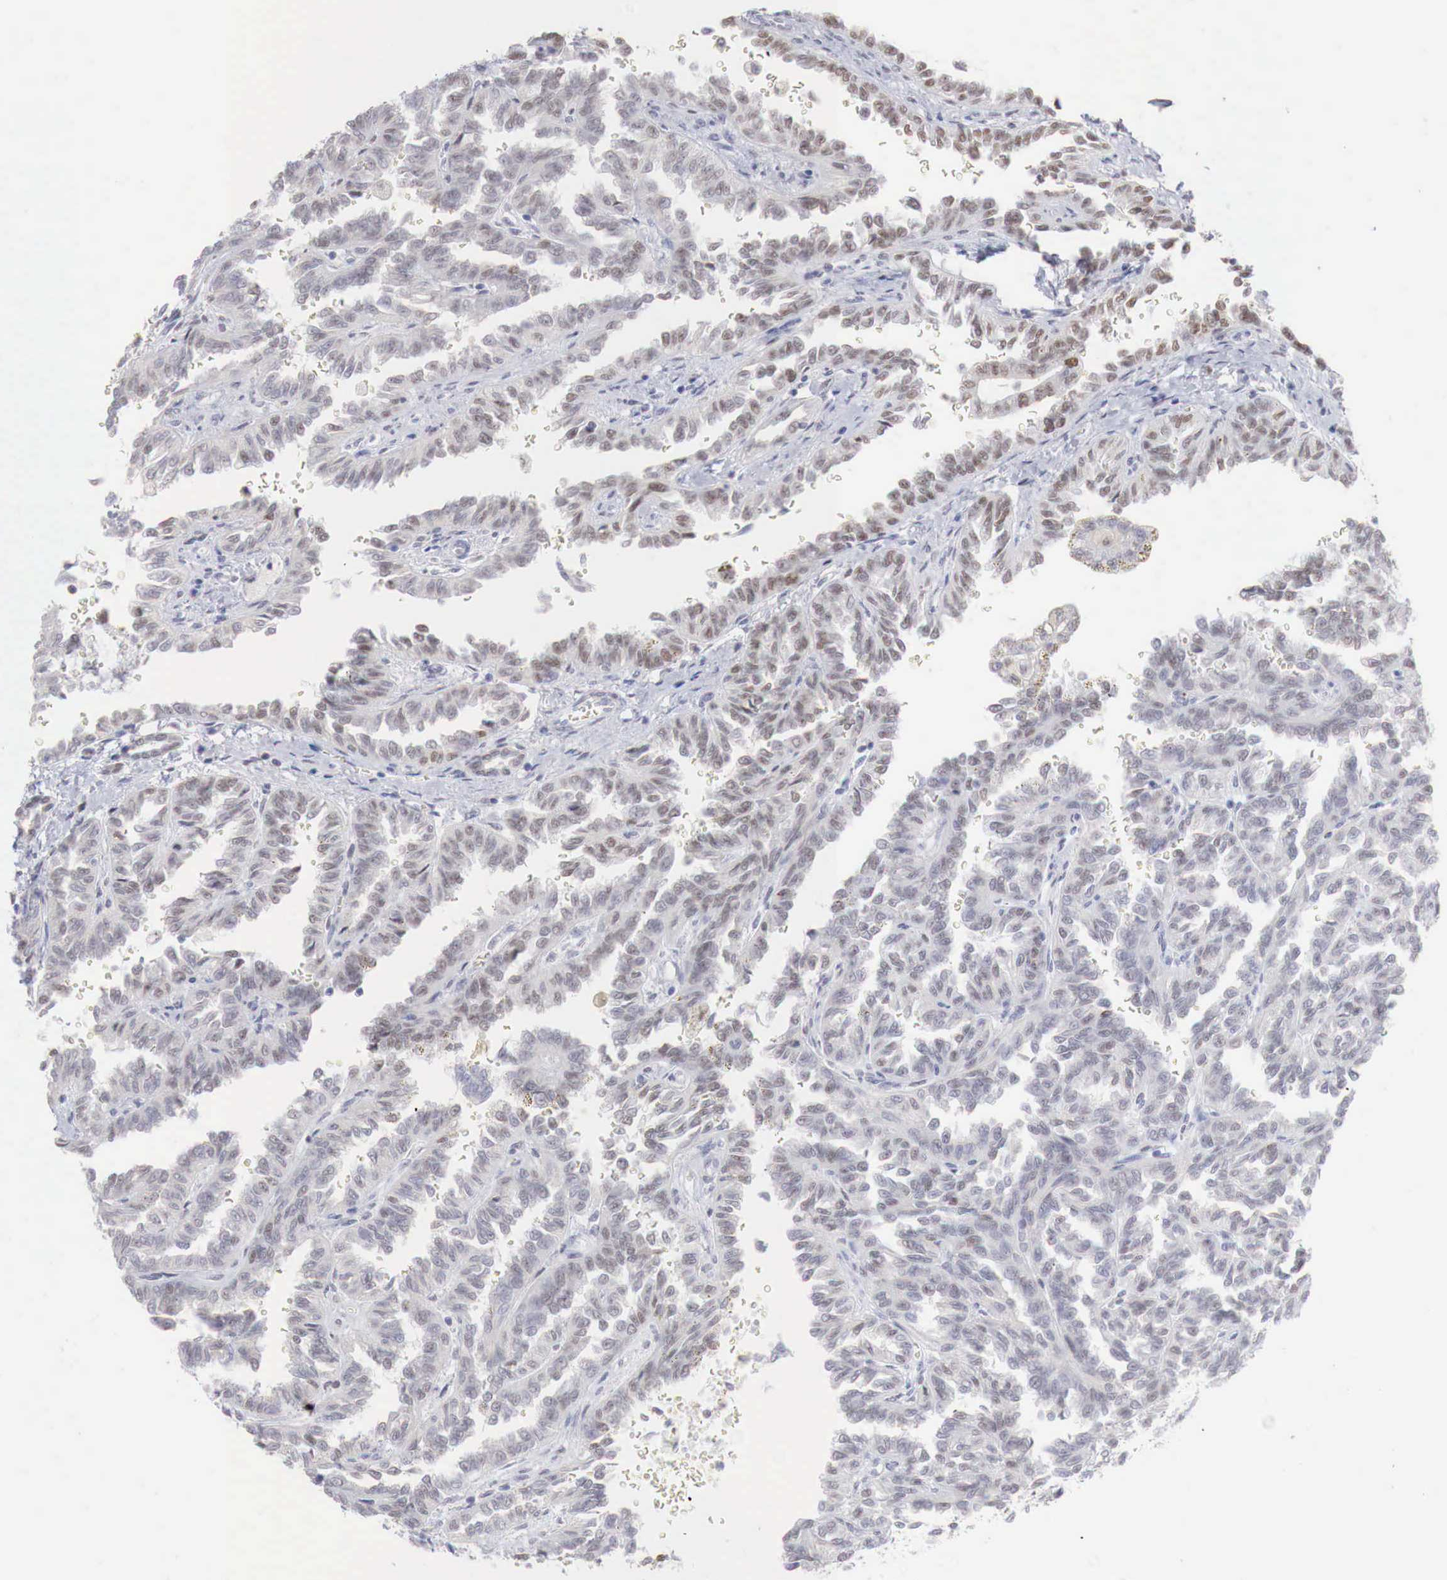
{"staining": {"intensity": "moderate", "quantity": ">75%", "location": "nuclear"}, "tissue": "renal cancer", "cell_type": "Tumor cells", "image_type": "cancer", "snomed": [{"axis": "morphology", "description": "Inflammation, NOS"}, {"axis": "morphology", "description": "Adenocarcinoma, NOS"}, {"axis": "topography", "description": "Kidney"}], "caption": "Renal cancer (adenocarcinoma) was stained to show a protein in brown. There is medium levels of moderate nuclear expression in approximately >75% of tumor cells. The protein is shown in brown color, while the nuclei are stained blue.", "gene": "FOXP2", "patient": {"sex": "male", "age": 68}}